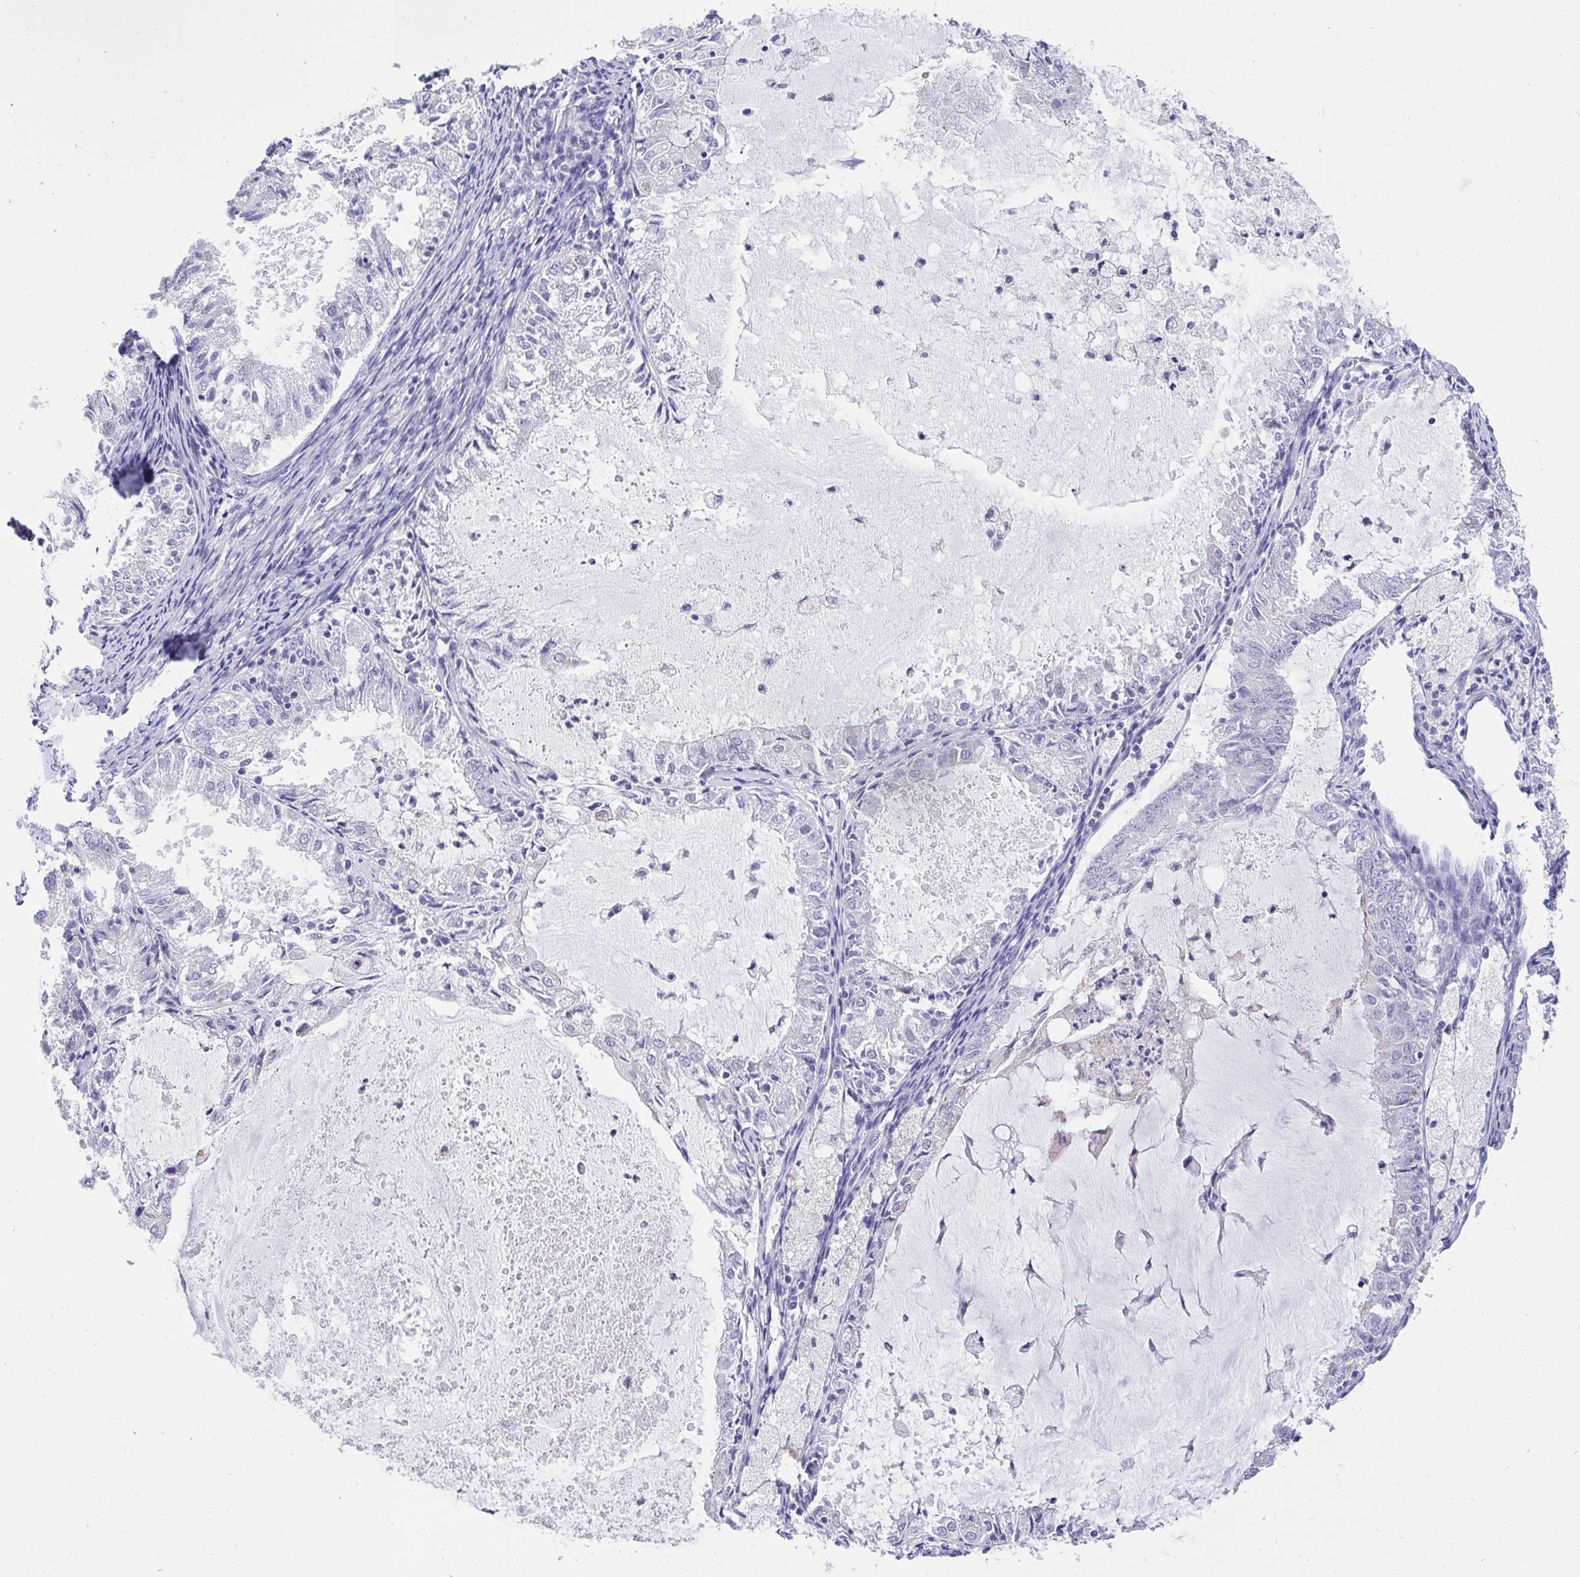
{"staining": {"intensity": "negative", "quantity": "none", "location": "none"}, "tissue": "endometrial cancer", "cell_type": "Tumor cells", "image_type": "cancer", "snomed": [{"axis": "morphology", "description": "Adenocarcinoma, NOS"}, {"axis": "topography", "description": "Endometrium"}], "caption": "High magnification brightfield microscopy of adenocarcinoma (endometrial) stained with DAB (3,3'-diaminobenzidine) (brown) and counterstained with hematoxylin (blue): tumor cells show no significant staining.", "gene": "VGLL3", "patient": {"sex": "female", "age": 57}}